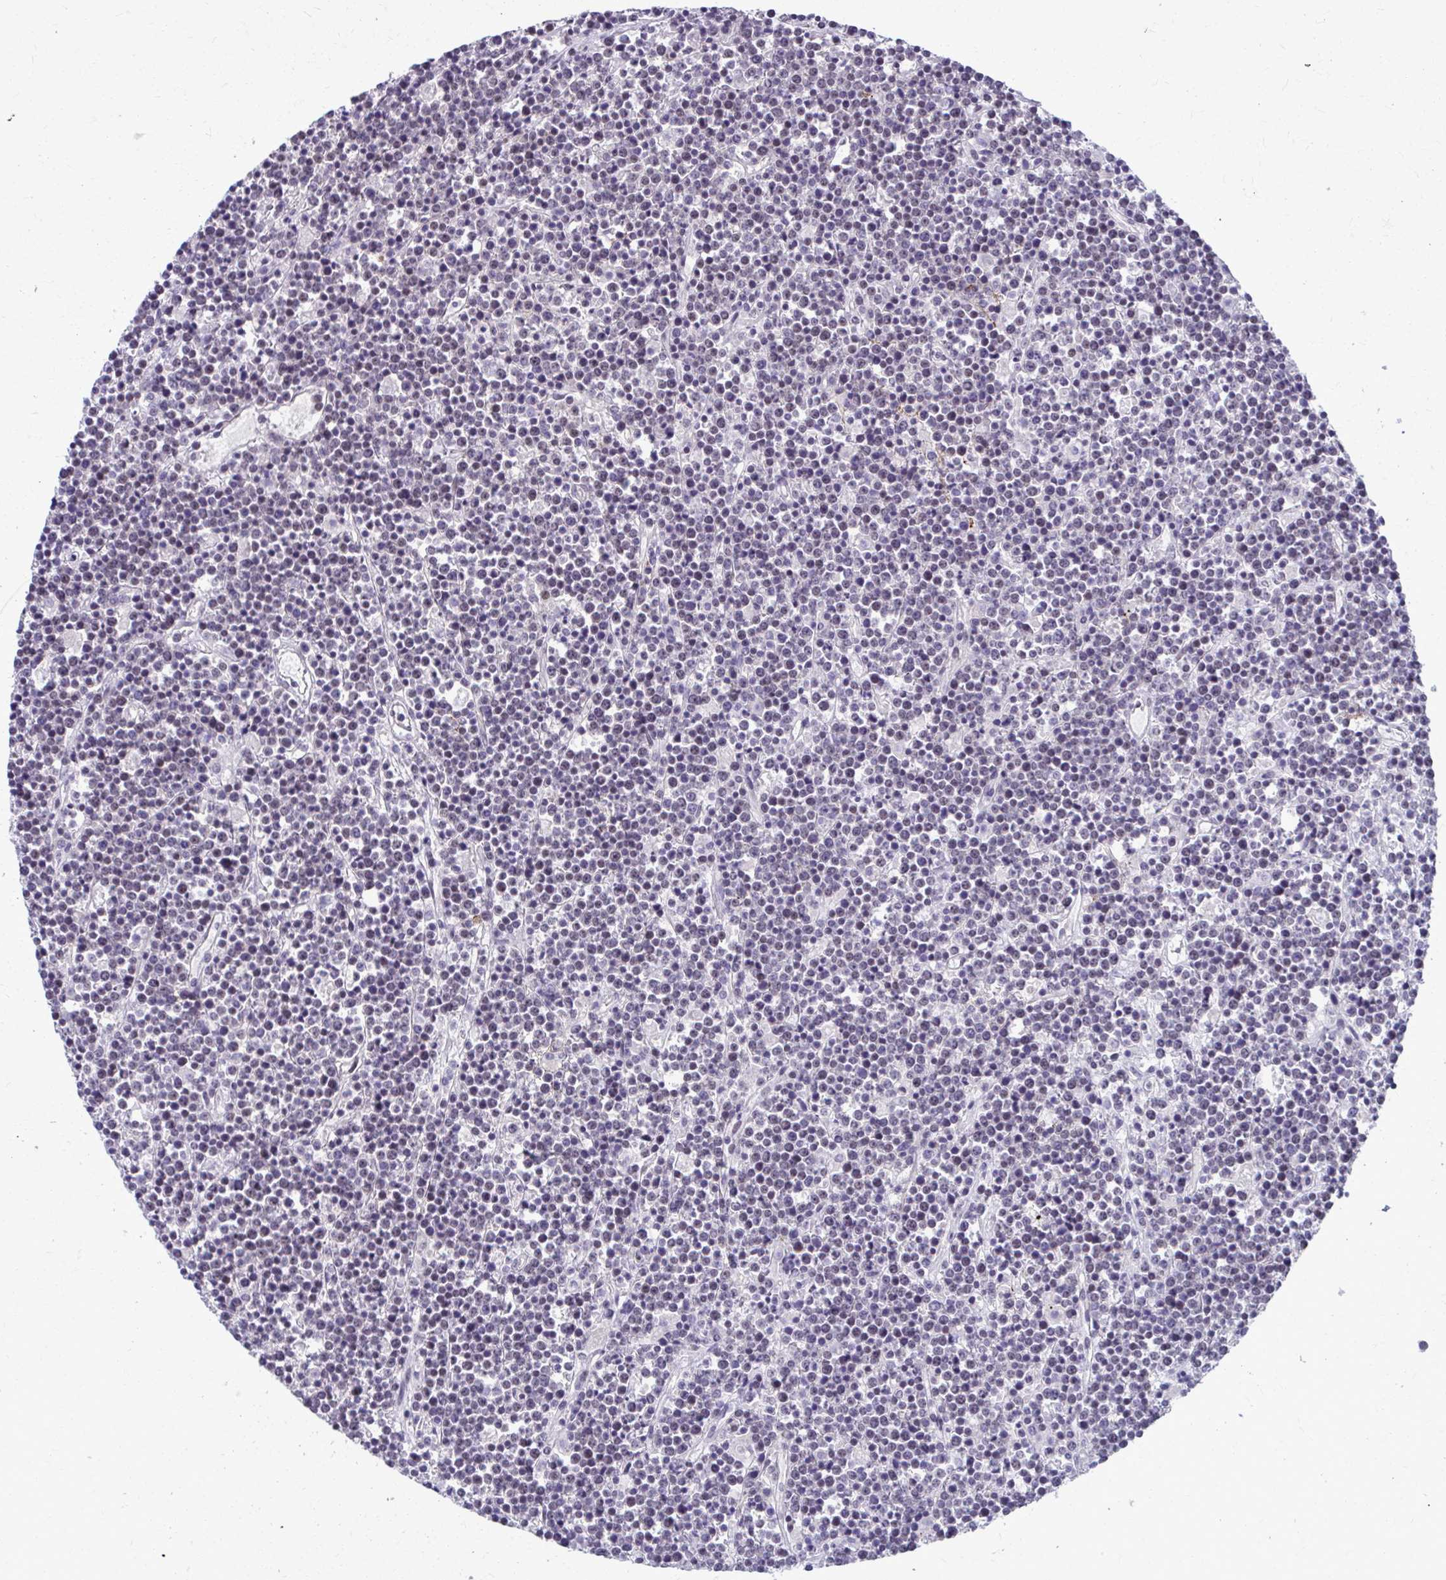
{"staining": {"intensity": "weak", "quantity": "25%-75%", "location": "nuclear"}, "tissue": "lymphoma", "cell_type": "Tumor cells", "image_type": "cancer", "snomed": [{"axis": "morphology", "description": "Malignant lymphoma, non-Hodgkin's type, High grade"}, {"axis": "topography", "description": "Ovary"}], "caption": "This histopathology image demonstrates IHC staining of lymphoma, with low weak nuclear staining in approximately 25%-75% of tumor cells.", "gene": "MAF1", "patient": {"sex": "female", "age": 56}}